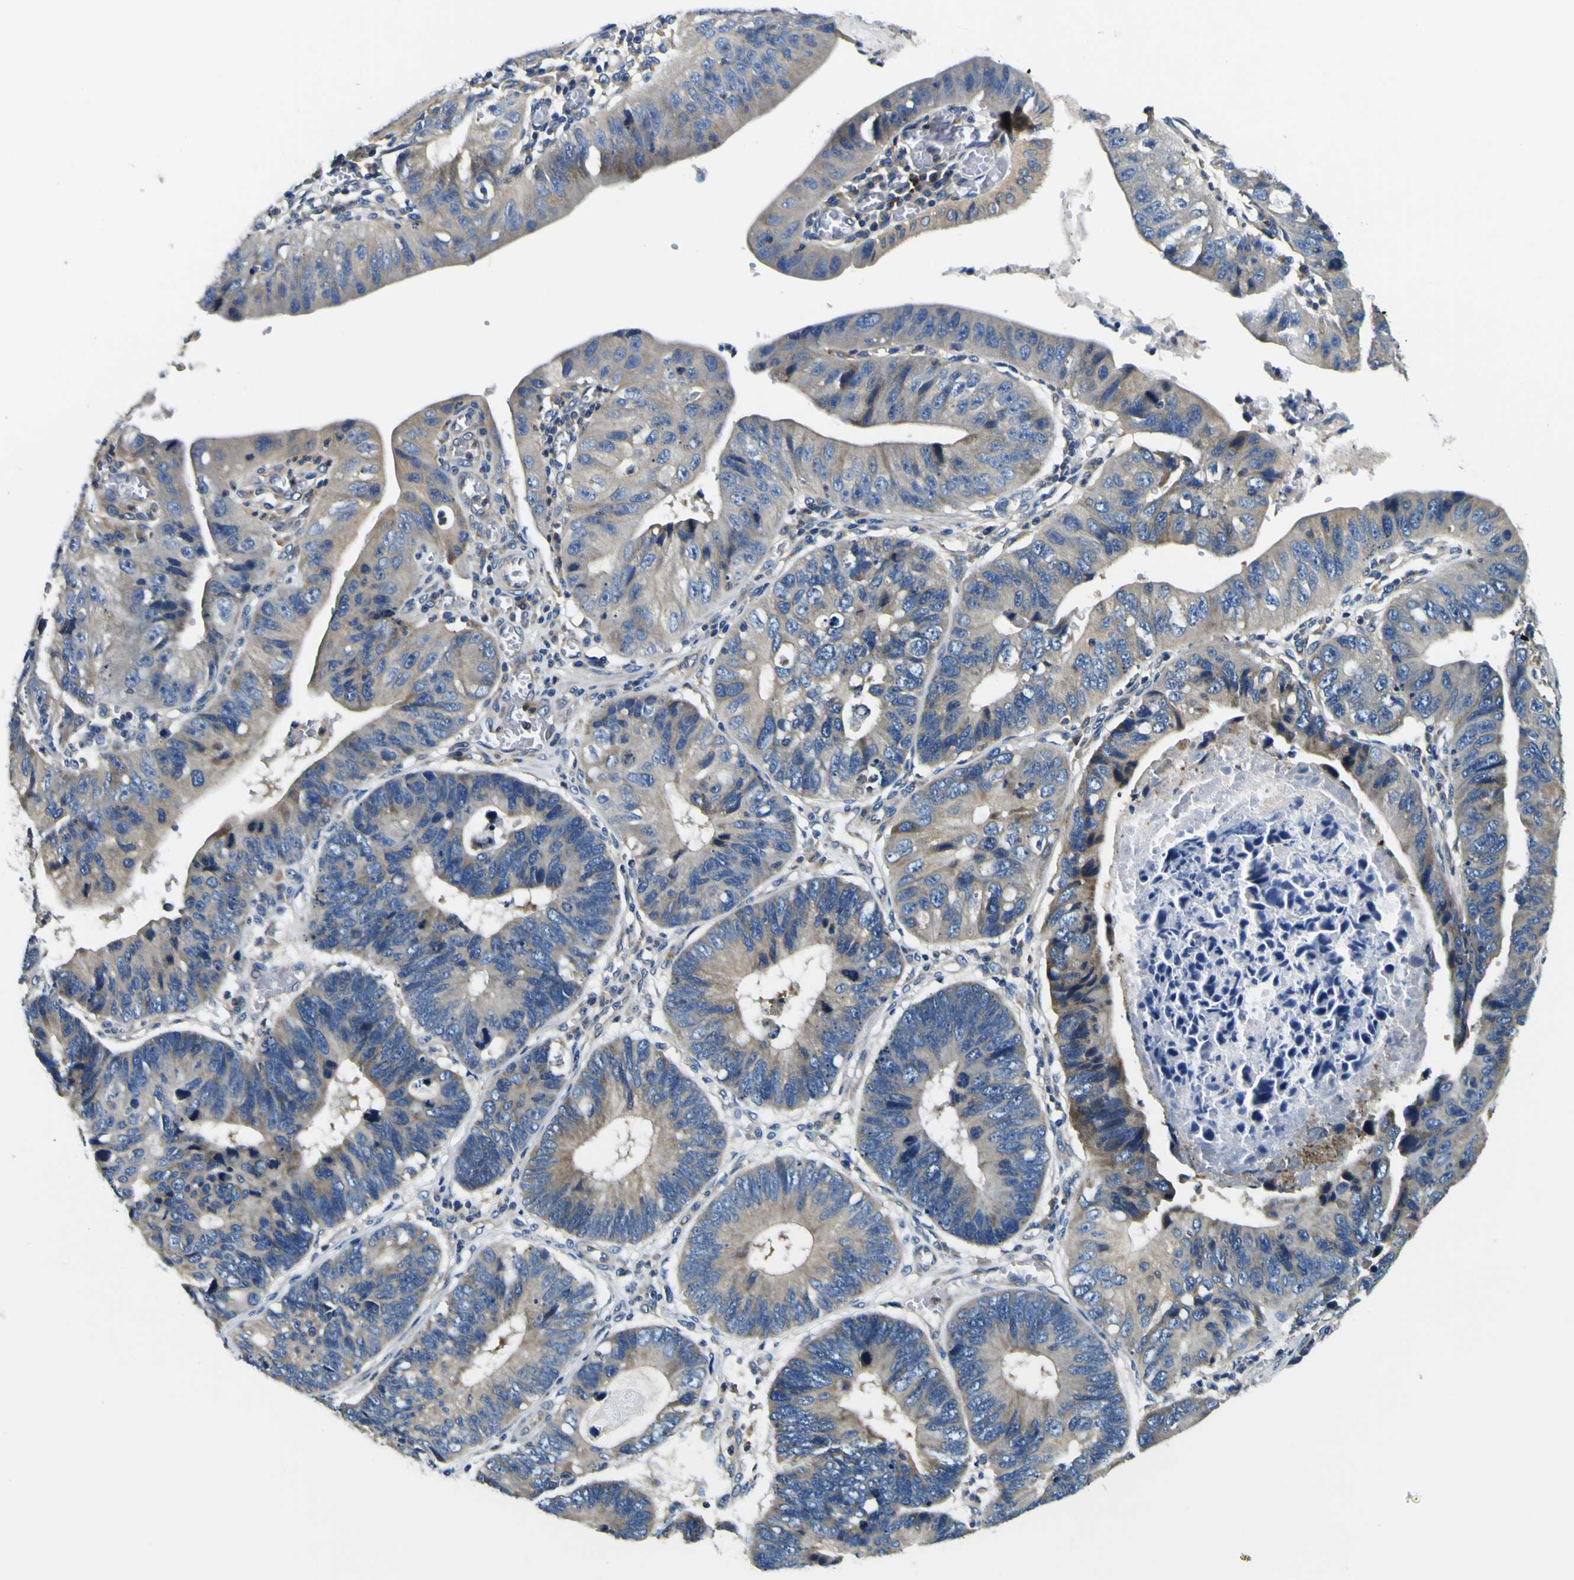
{"staining": {"intensity": "moderate", "quantity": "25%-75%", "location": "cytoplasmic/membranous"}, "tissue": "stomach cancer", "cell_type": "Tumor cells", "image_type": "cancer", "snomed": [{"axis": "morphology", "description": "Adenocarcinoma, NOS"}, {"axis": "topography", "description": "Stomach"}], "caption": "Stomach cancer (adenocarcinoma) stained with a protein marker exhibits moderate staining in tumor cells.", "gene": "CLSTN1", "patient": {"sex": "male", "age": 59}}